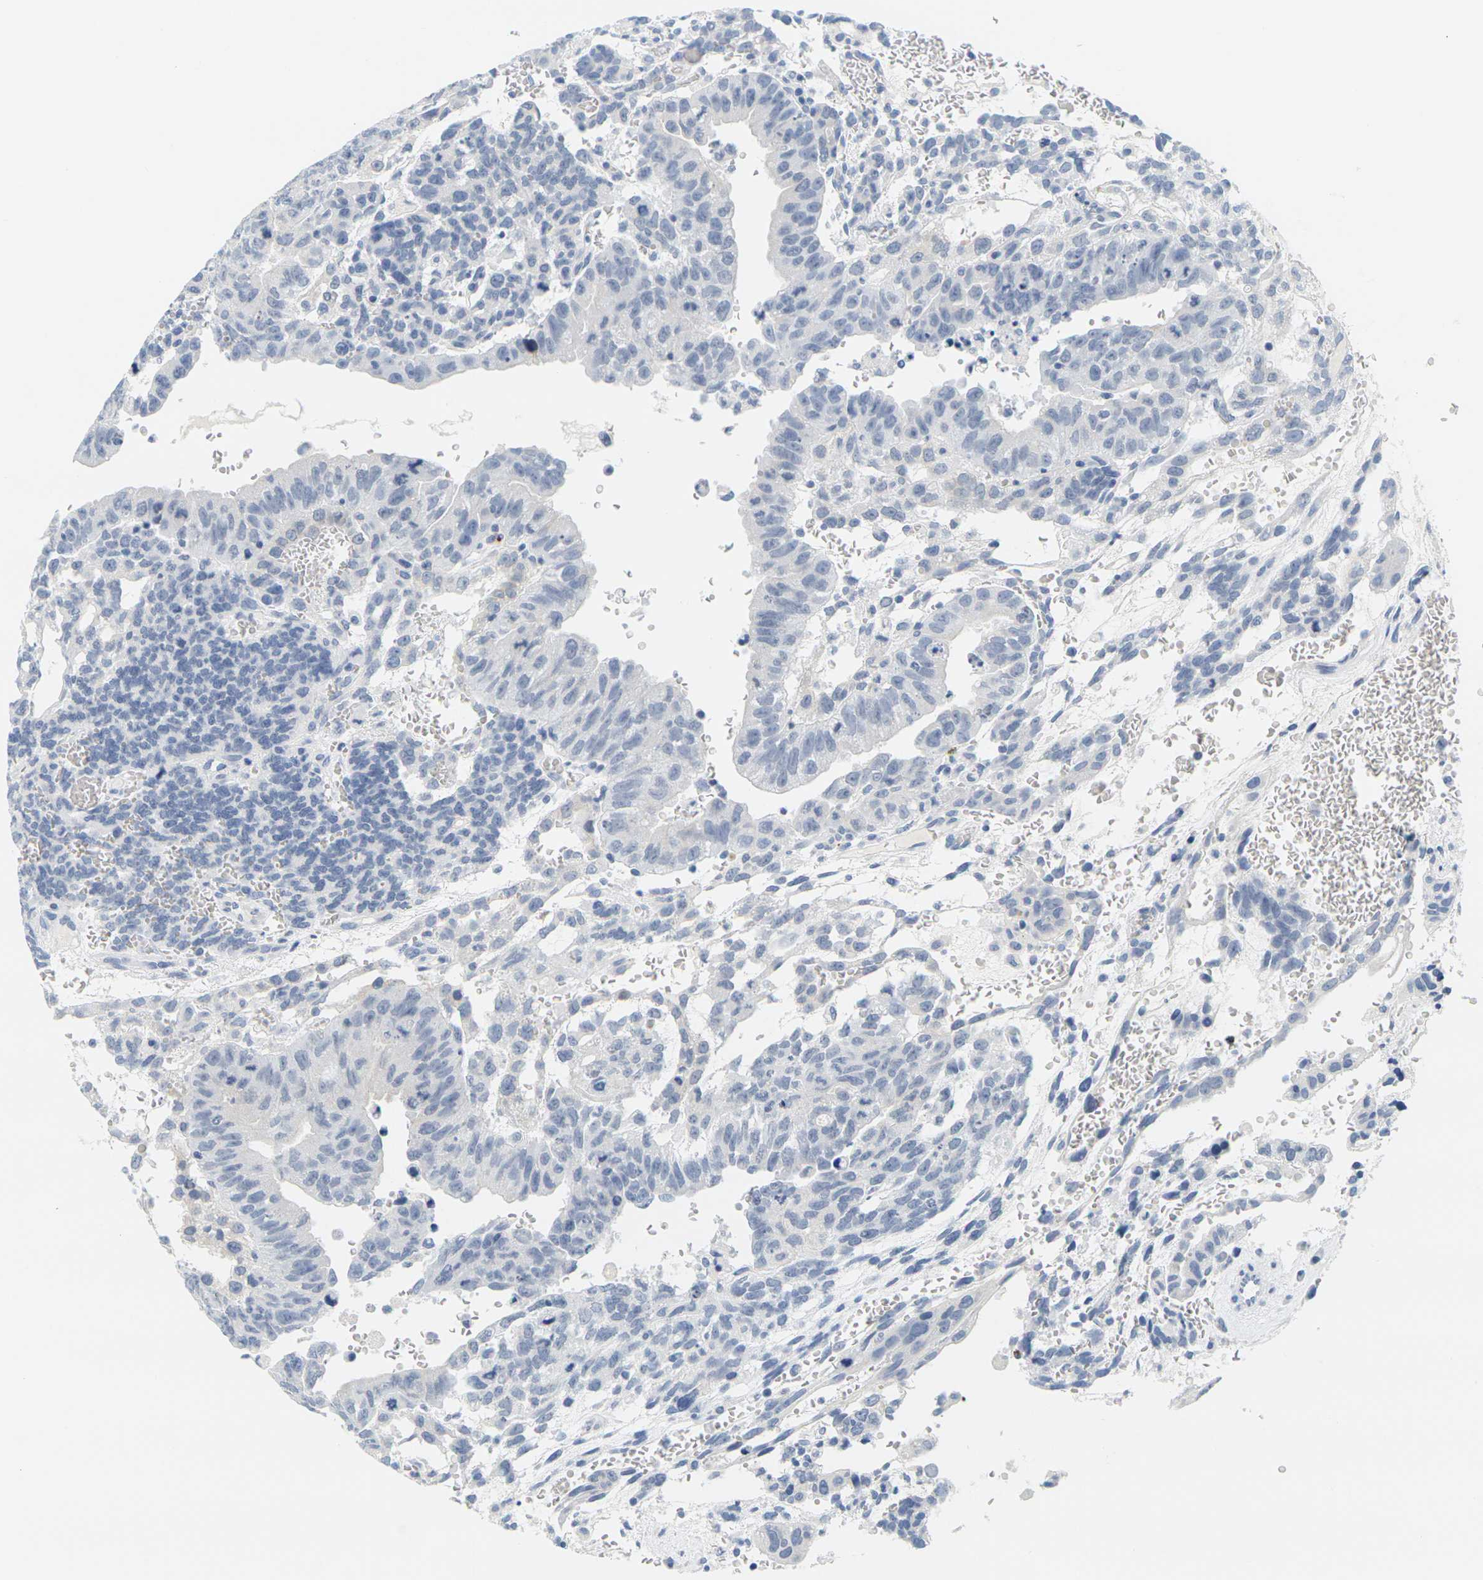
{"staining": {"intensity": "negative", "quantity": "none", "location": "none"}, "tissue": "testis cancer", "cell_type": "Tumor cells", "image_type": "cancer", "snomed": [{"axis": "morphology", "description": "Seminoma, NOS"}, {"axis": "morphology", "description": "Carcinoma, Embryonal, NOS"}, {"axis": "topography", "description": "Testis"}], "caption": "Human testis cancer stained for a protein using immunohistochemistry (IHC) shows no positivity in tumor cells.", "gene": "HLA-DOB", "patient": {"sex": "male", "age": 52}}